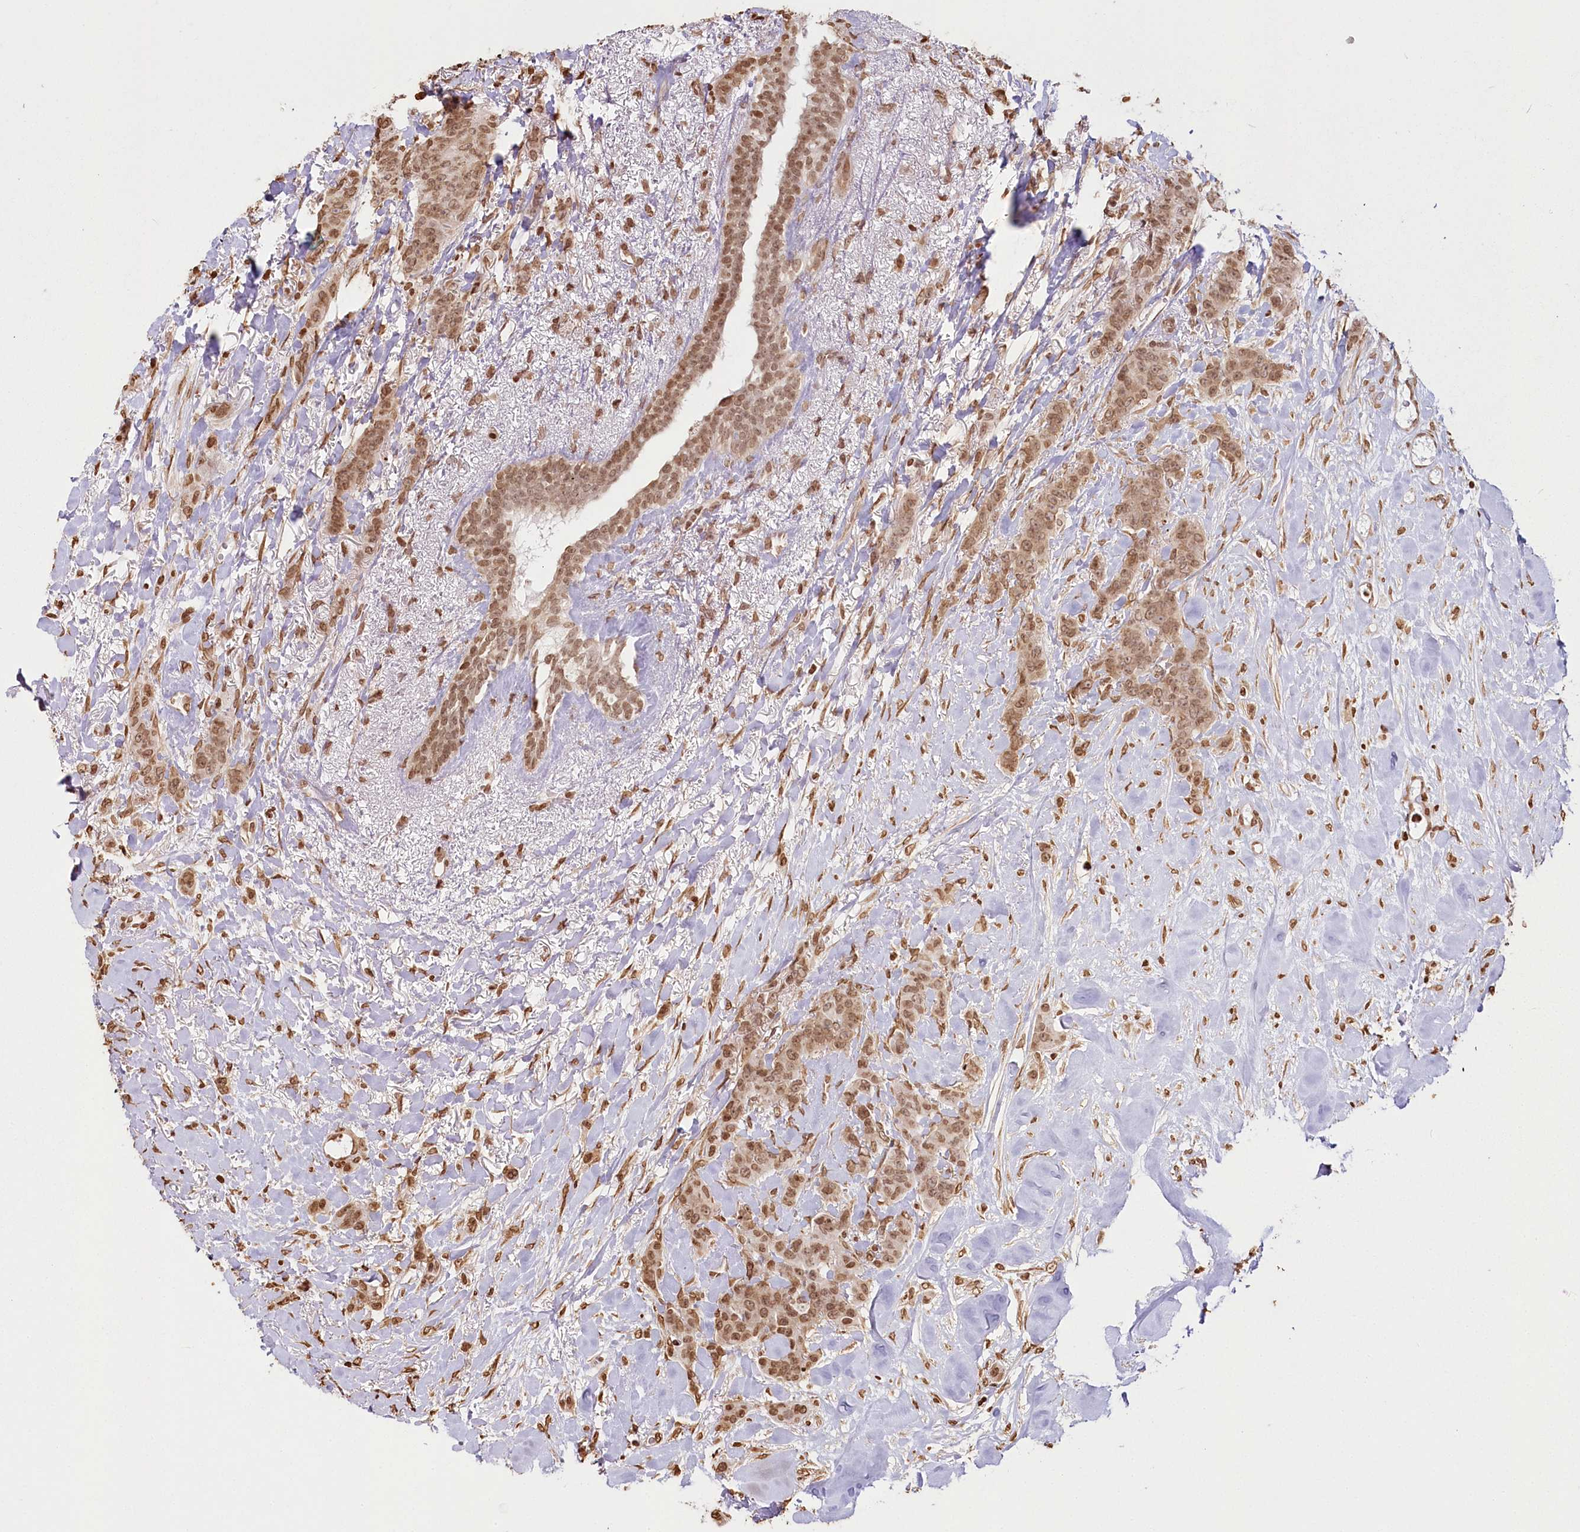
{"staining": {"intensity": "moderate", "quantity": ">75%", "location": "nuclear"}, "tissue": "breast cancer", "cell_type": "Tumor cells", "image_type": "cancer", "snomed": [{"axis": "morphology", "description": "Duct carcinoma"}, {"axis": "topography", "description": "Breast"}], "caption": "Breast cancer (infiltrating ductal carcinoma) stained with immunohistochemistry (IHC) reveals moderate nuclear staining in approximately >75% of tumor cells.", "gene": "FAM13A", "patient": {"sex": "female", "age": 40}}